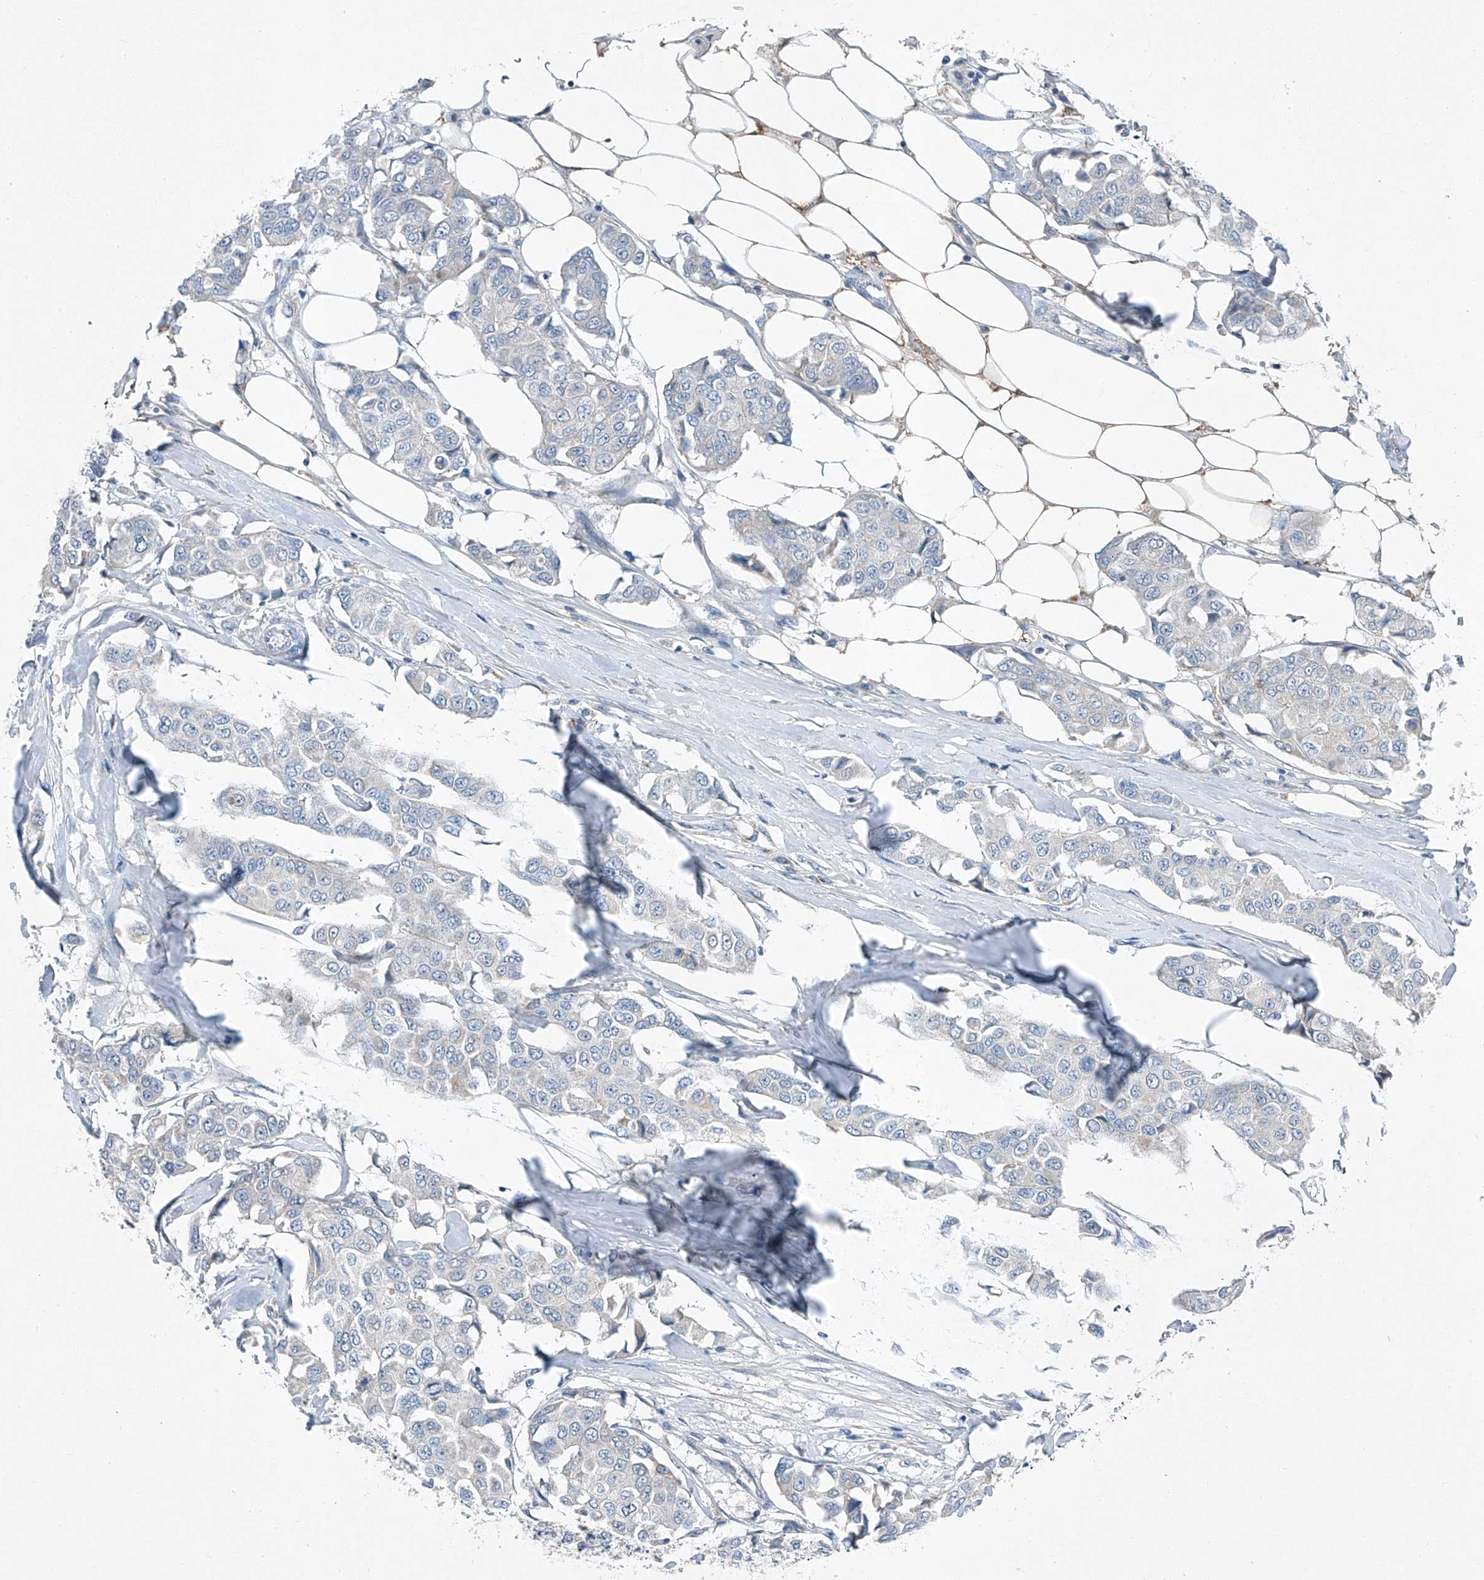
{"staining": {"intensity": "negative", "quantity": "none", "location": "none"}, "tissue": "breast cancer", "cell_type": "Tumor cells", "image_type": "cancer", "snomed": [{"axis": "morphology", "description": "Duct carcinoma"}, {"axis": "topography", "description": "Breast"}], "caption": "DAB immunohistochemical staining of breast cancer reveals no significant expression in tumor cells. (Stains: DAB (3,3'-diaminobenzidine) immunohistochemistry (IHC) with hematoxylin counter stain, Microscopy: brightfield microscopy at high magnification).", "gene": "MDGA1", "patient": {"sex": "female", "age": 80}}